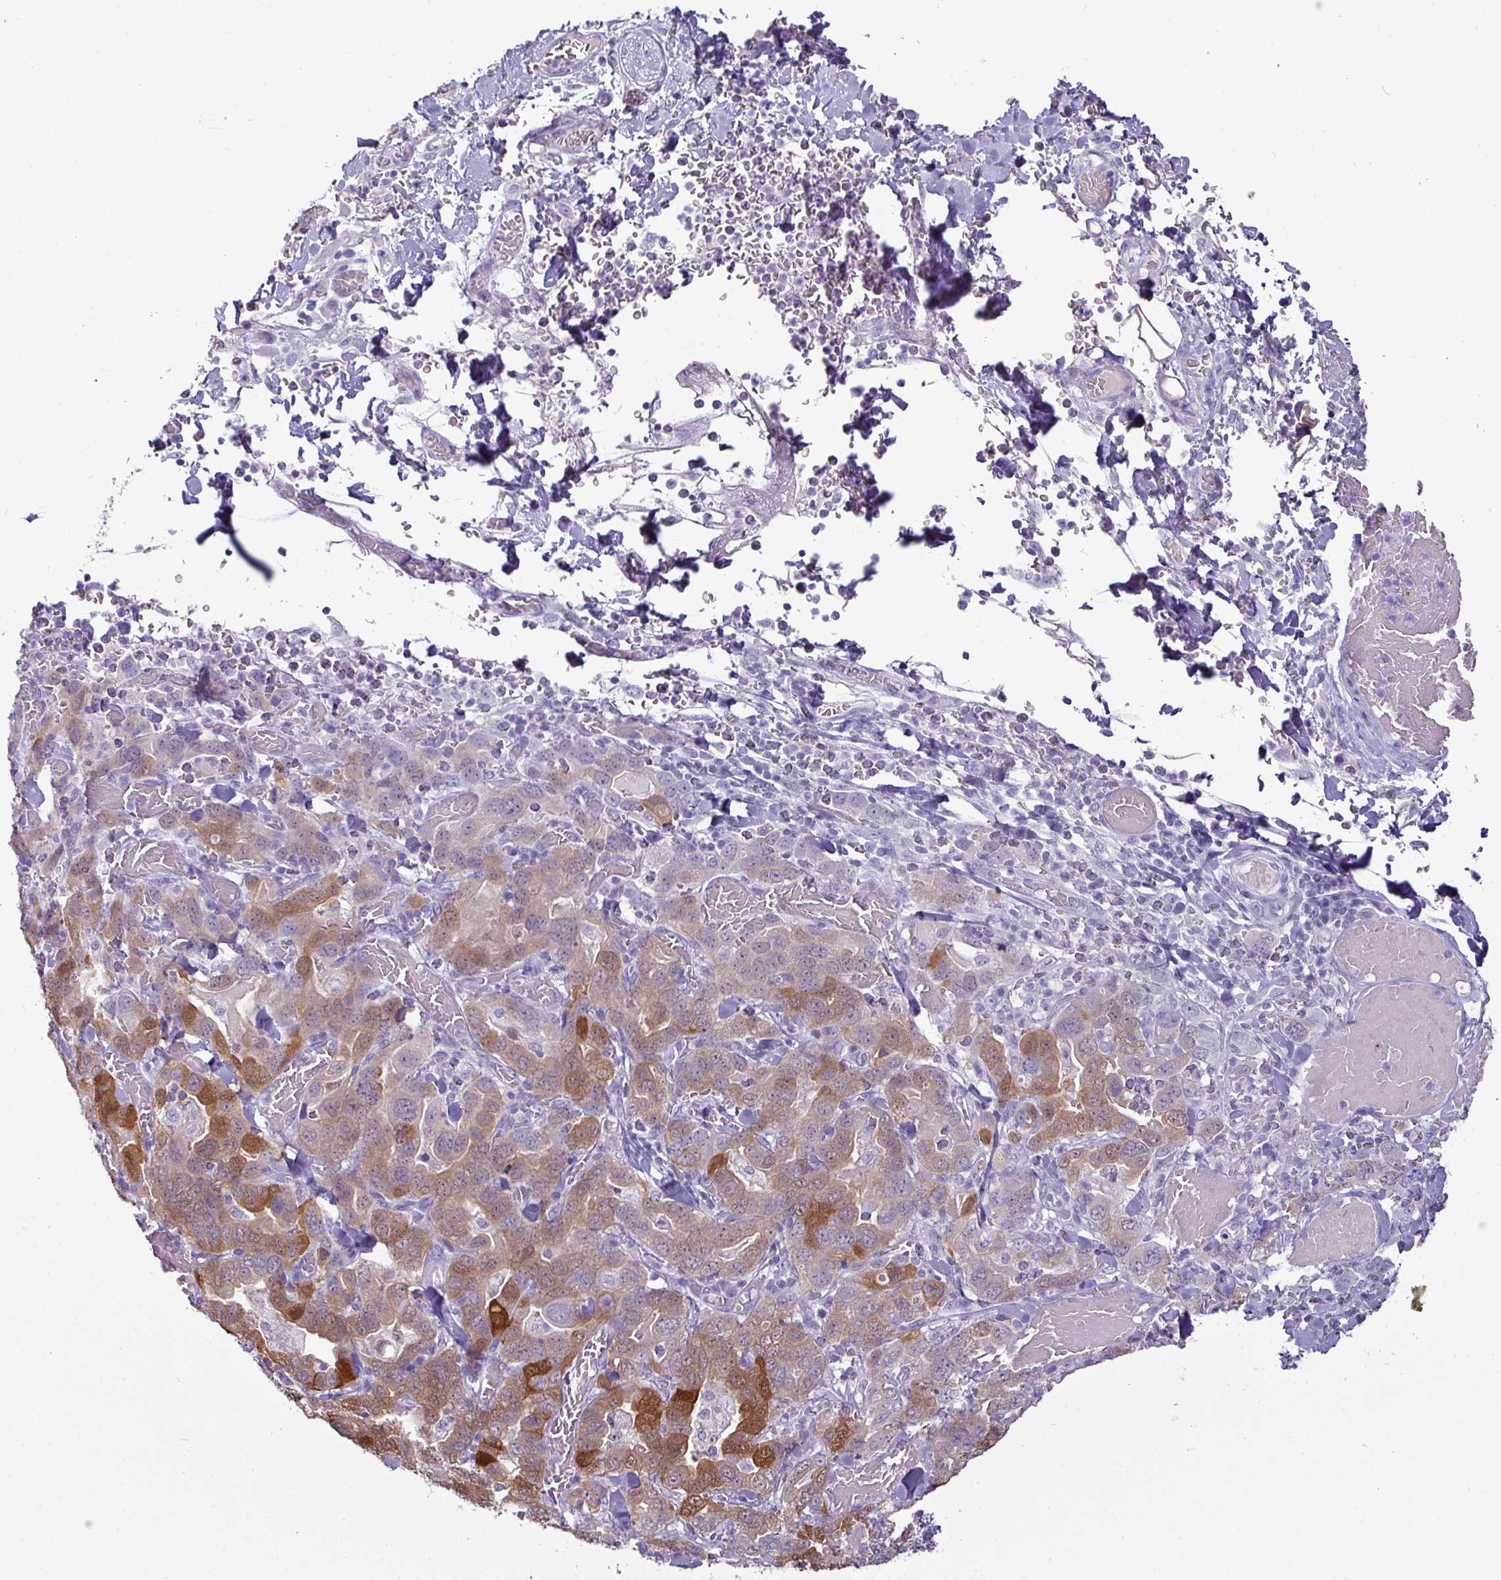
{"staining": {"intensity": "strong", "quantity": "25%-75%", "location": "cytoplasmic/membranous"}, "tissue": "stomach cancer", "cell_type": "Tumor cells", "image_type": "cancer", "snomed": [{"axis": "morphology", "description": "Adenocarcinoma, NOS"}, {"axis": "topography", "description": "Stomach, upper"}, {"axis": "topography", "description": "Stomach"}], "caption": "Immunohistochemistry of stomach cancer shows high levels of strong cytoplasmic/membranous expression in approximately 25%-75% of tumor cells. (DAB = brown stain, brightfield microscopy at high magnification).", "gene": "GSTA3", "patient": {"sex": "male", "age": 62}}